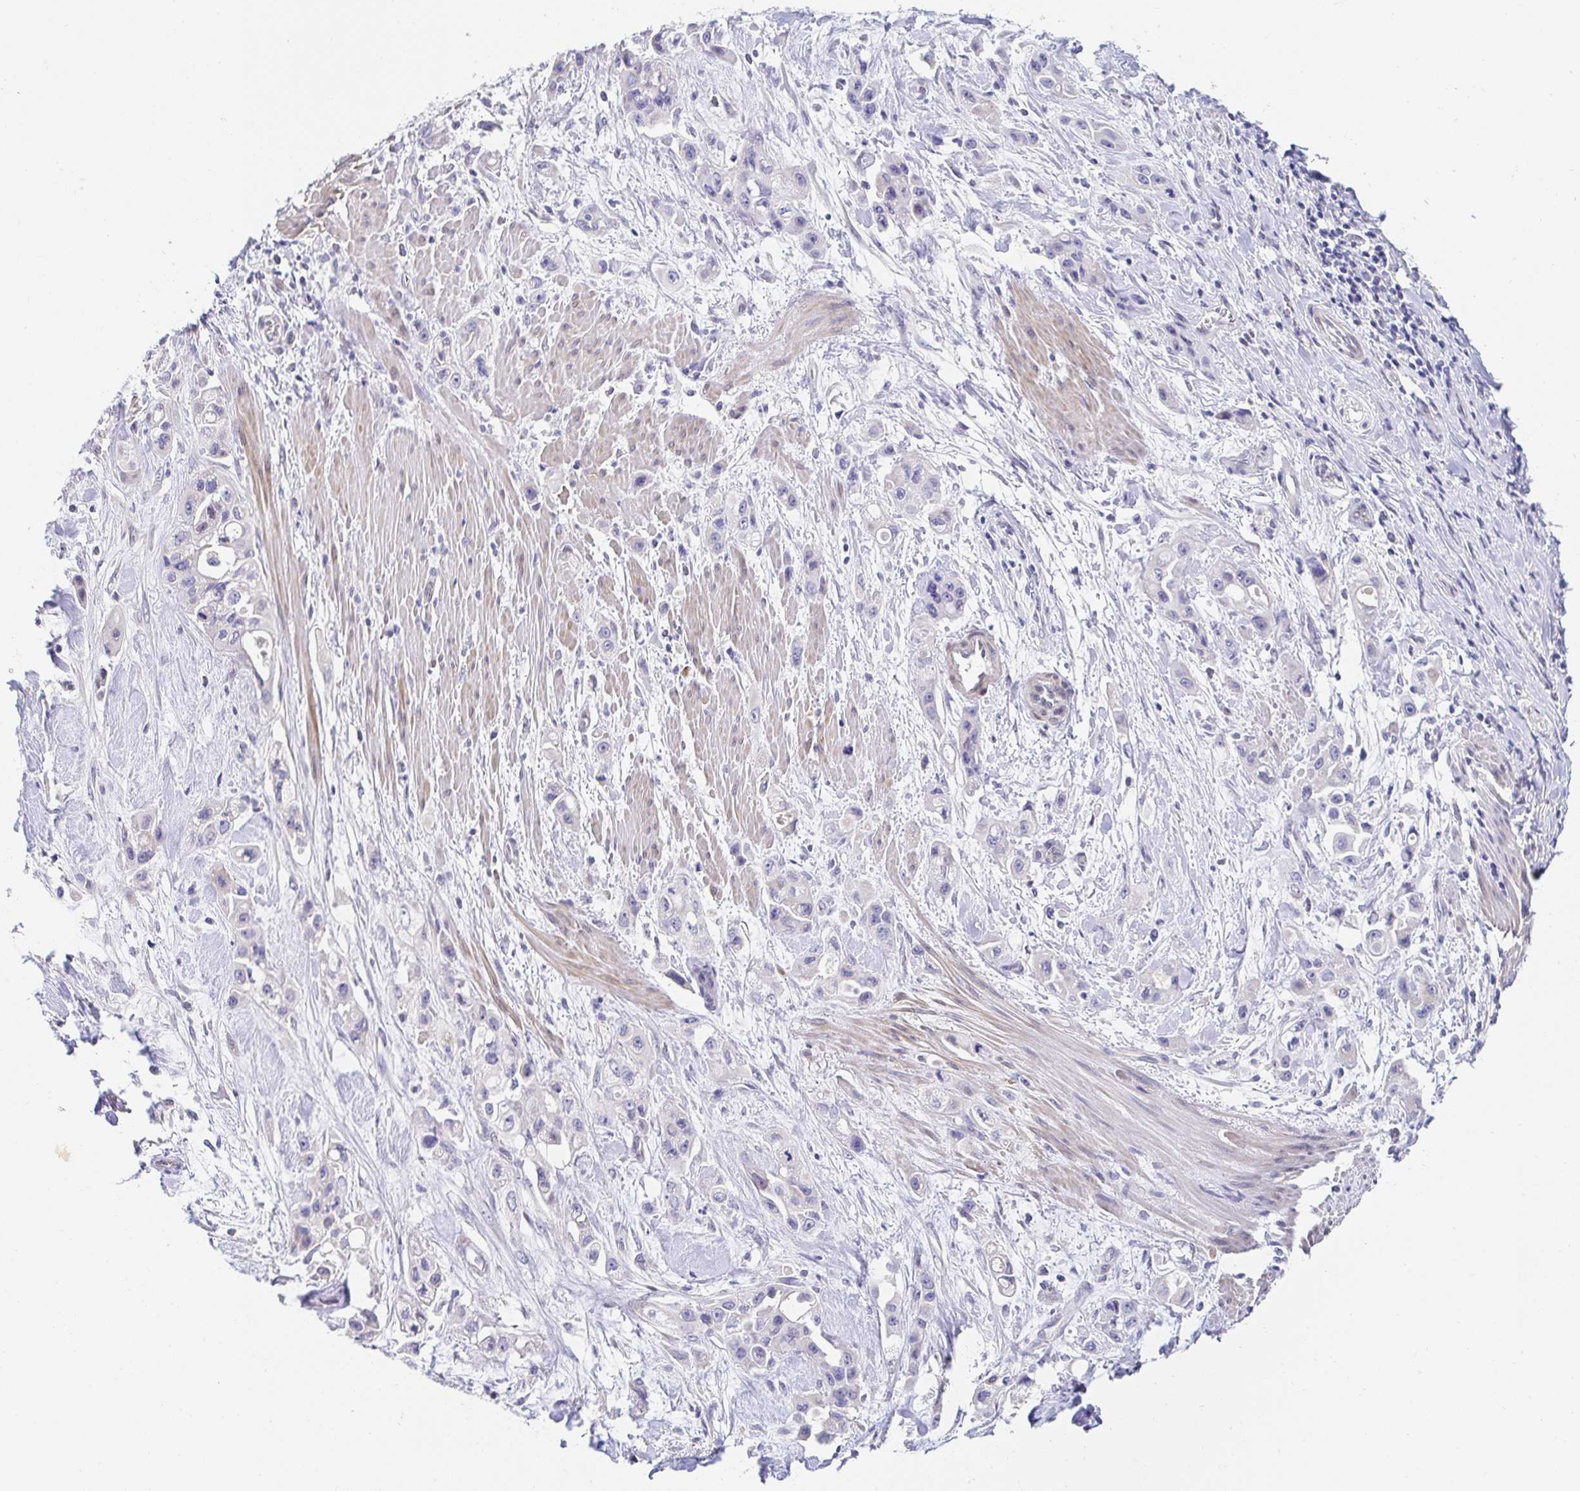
{"staining": {"intensity": "negative", "quantity": "none", "location": "none"}, "tissue": "pancreatic cancer", "cell_type": "Tumor cells", "image_type": "cancer", "snomed": [{"axis": "morphology", "description": "Adenocarcinoma, NOS"}, {"axis": "topography", "description": "Pancreas"}], "caption": "Immunohistochemical staining of adenocarcinoma (pancreatic) demonstrates no significant expression in tumor cells. Brightfield microscopy of IHC stained with DAB (3,3'-diaminobenzidine) (brown) and hematoxylin (blue), captured at high magnification.", "gene": "AKAP14", "patient": {"sex": "female", "age": 66}}